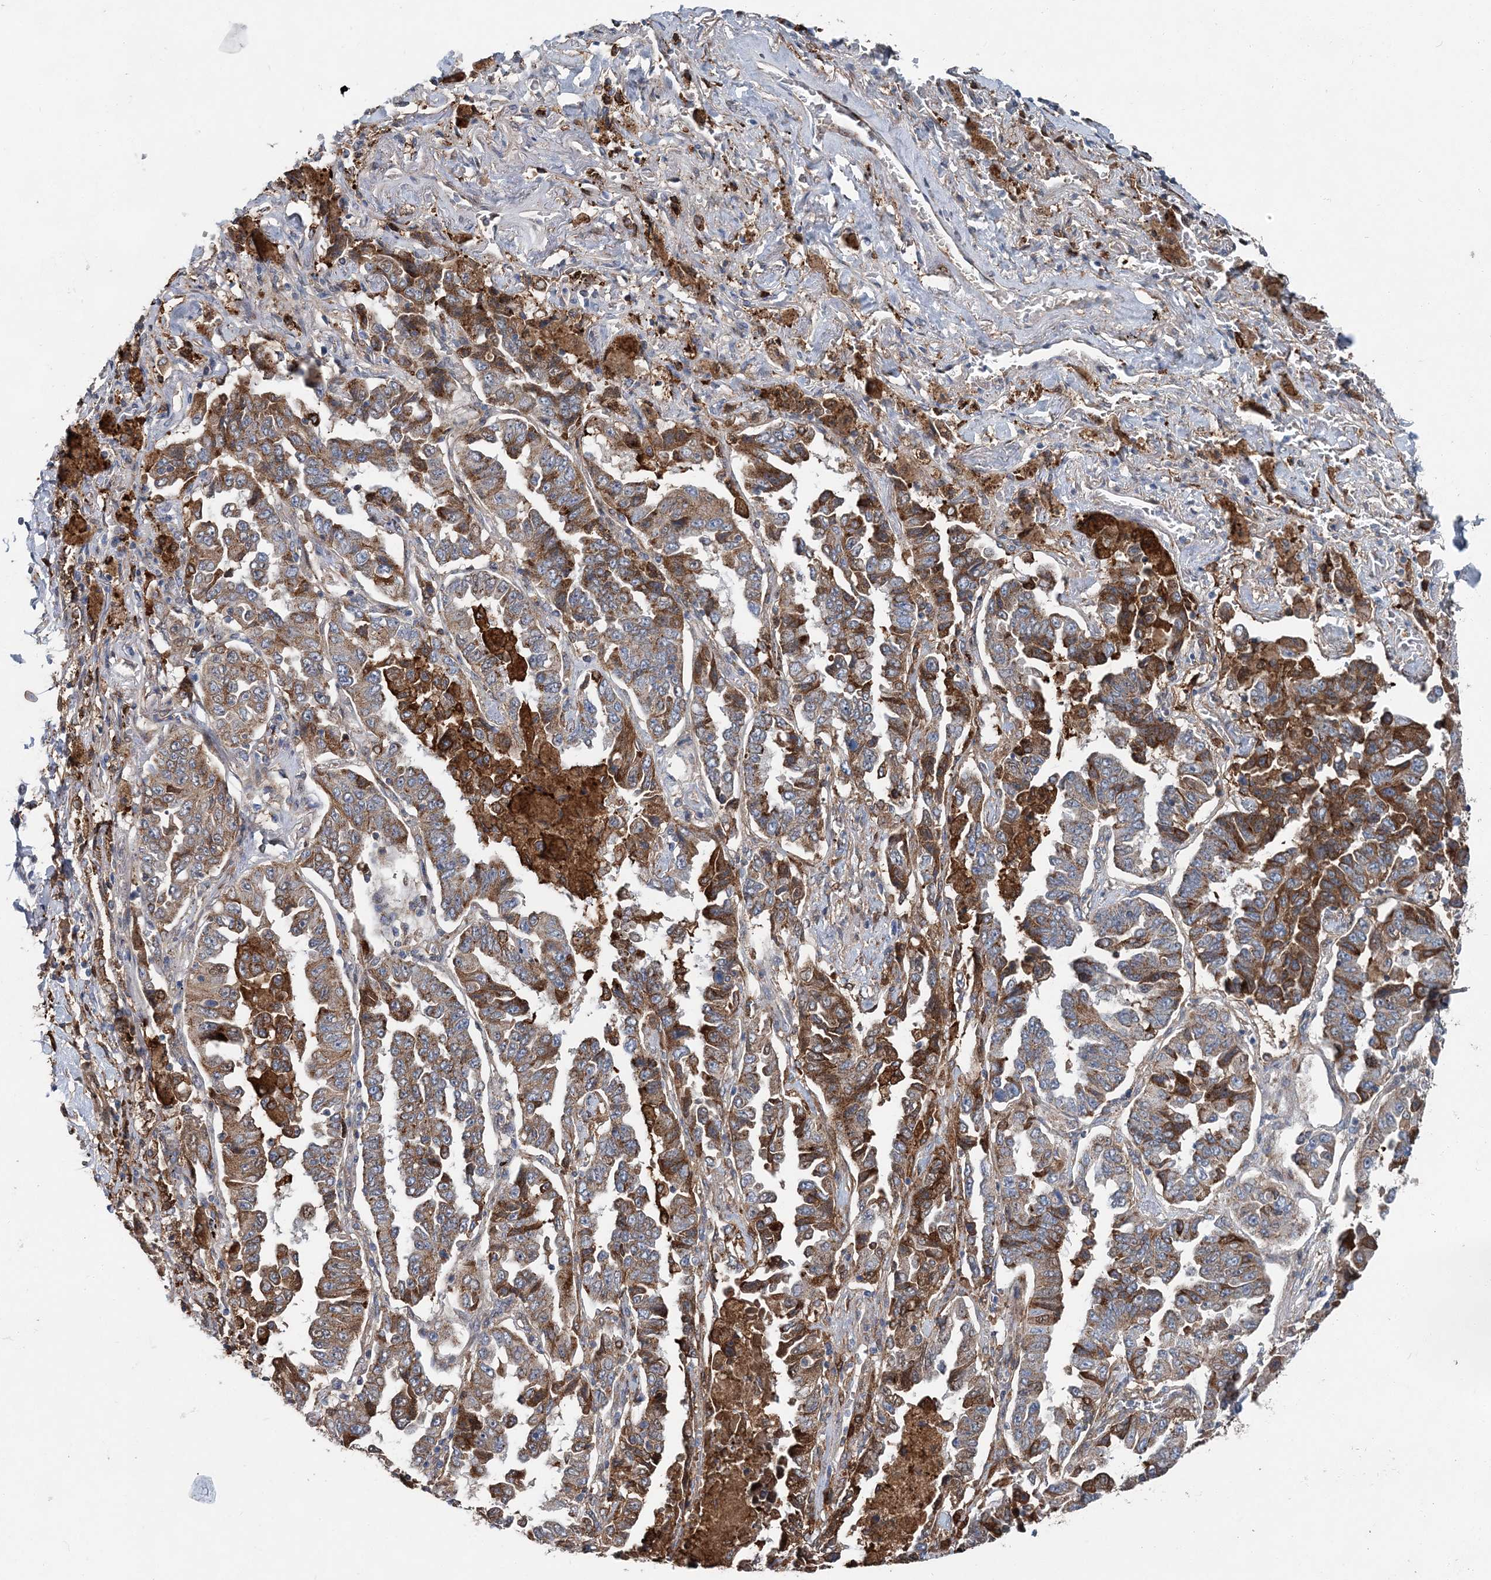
{"staining": {"intensity": "strong", "quantity": ">75%", "location": "cytoplasmic/membranous"}, "tissue": "lung cancer", "cell_type": "Tumor cells", "image_type": "cancer", "snomed": [{"axis": "morphology", "description": "Adenocarcinoma, NOS"}, {"axis": "topography", "description": "Lung"}], "caption": "Strong cytoplasmic/membranous protein staining is present in approximately >75% of tumor cells in lung cancer (adenocarcinoma).", "gene": "SPOPL", "patient": {"sex": "female", "age": 51}}